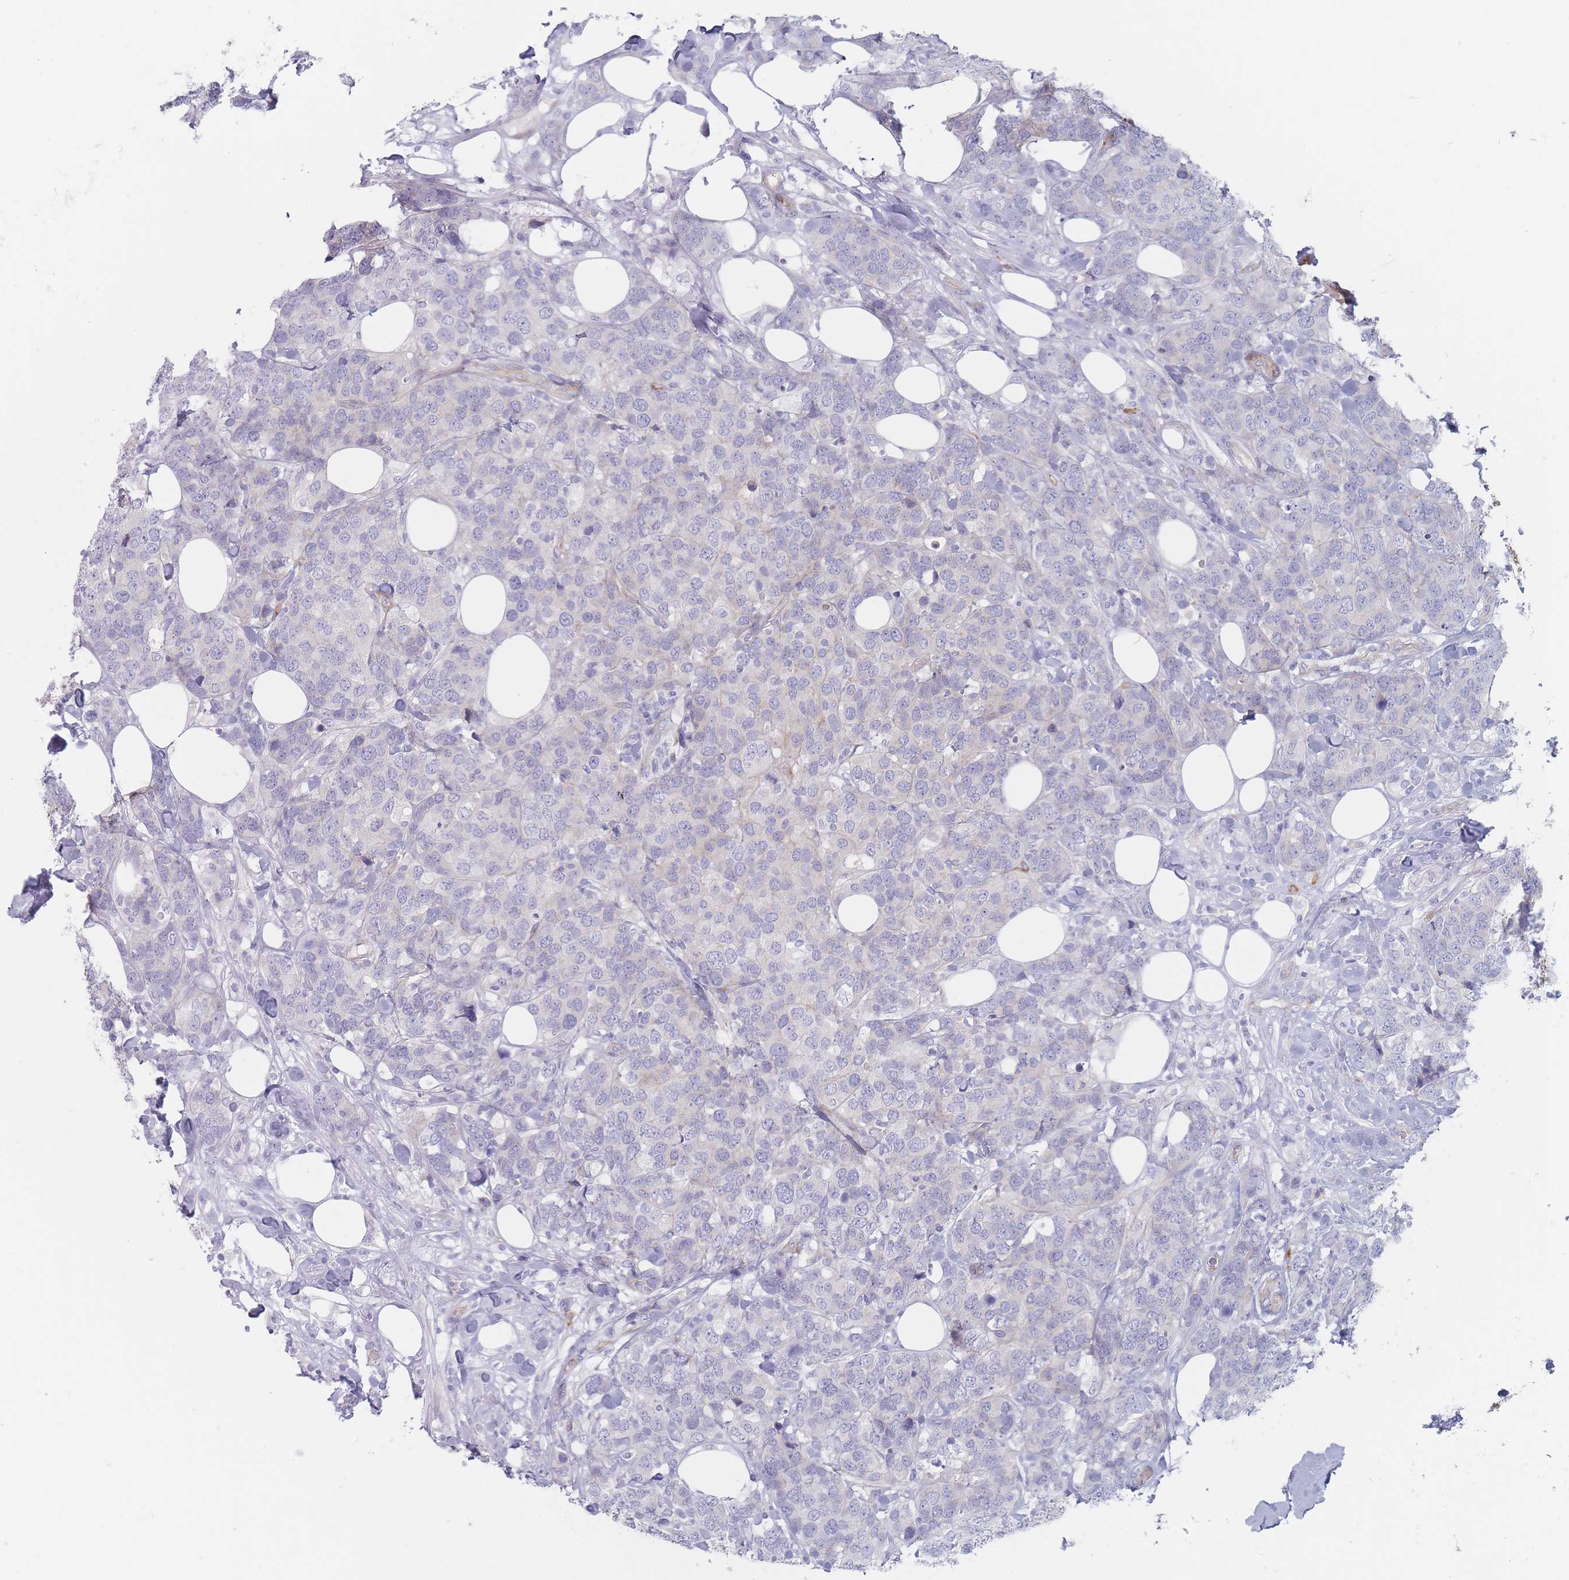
{"staining": {"intensity": "negative", "quantity": "none", "location": "none"}, "tissue": "breast cancer", "cell_type": "Tumor cells", "image_type": "cancer", "snomed": [{"axis": "morphology", "description": "Lobular carcinoma"}, {"axis": "topography", "description": "Breast"}], "caption": "Tumor cells are negative for brown protein staining in breast cancer (lobular carcinoma).", "gene": "ERBIN", "patient": {"sex": "female", "age": 59}}